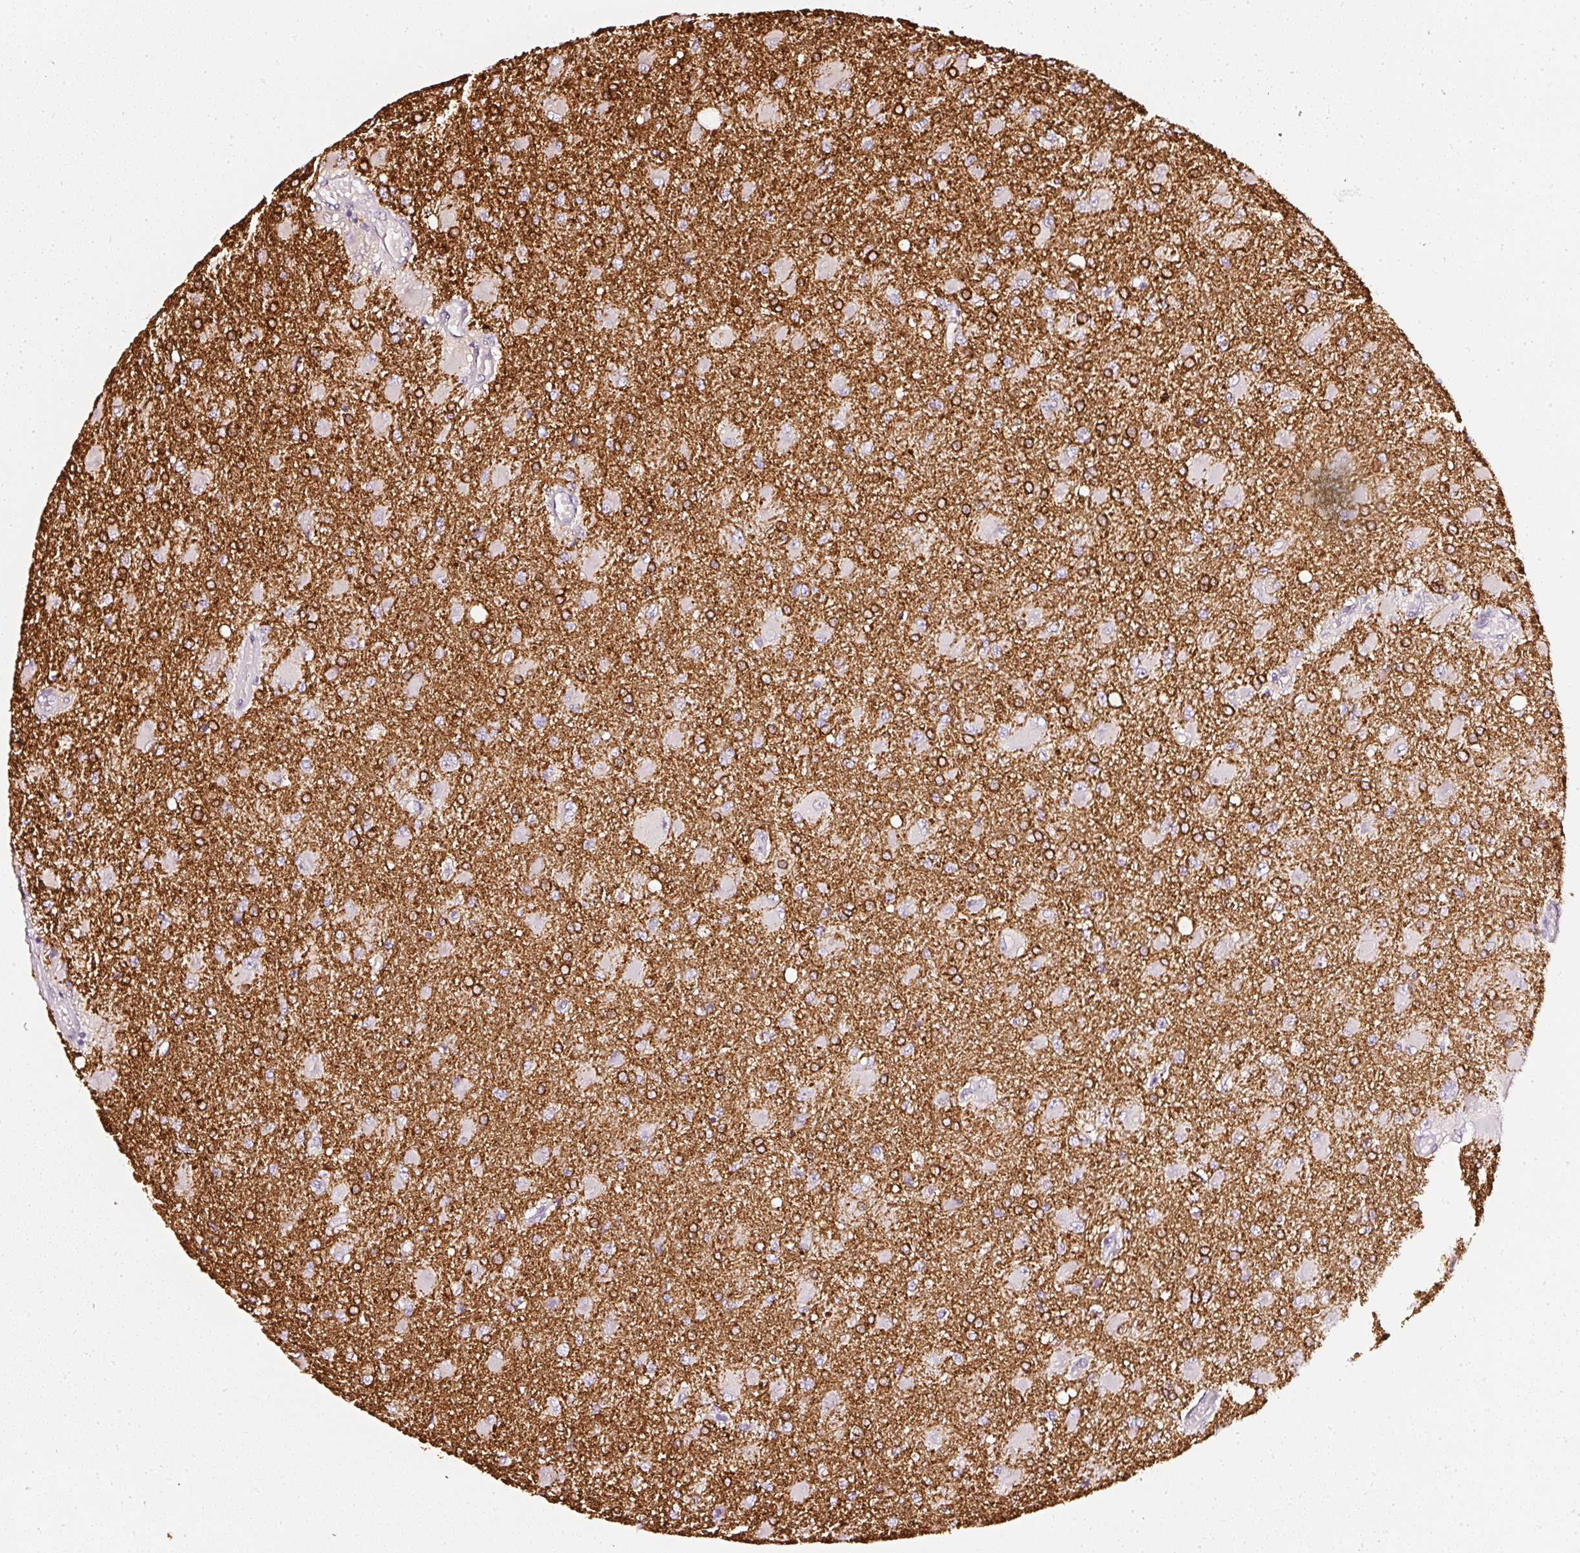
{"staining": {"intensity": "strong", "quantity": ">75%", "location": "cytoplasmic/membranous"}, "tissue": "glioma", "cell_type": "Tumor cells", "image_type": "cancer", "snomed": [{"axis": "morphology", "description": "Glioma, malignant, High grade"}, {"axis": "topography", "description": "Brain"}], "caption": "Tumor cells demonstrate high levels of strong cytoplasmic/membranous positivity in about >75% of cells in human glioma. Immunohistochemistry stains the protein in brown and the nuclei are stained blue.", "gene": "CNP", "patient": {"sex": "male", "age": 67}}